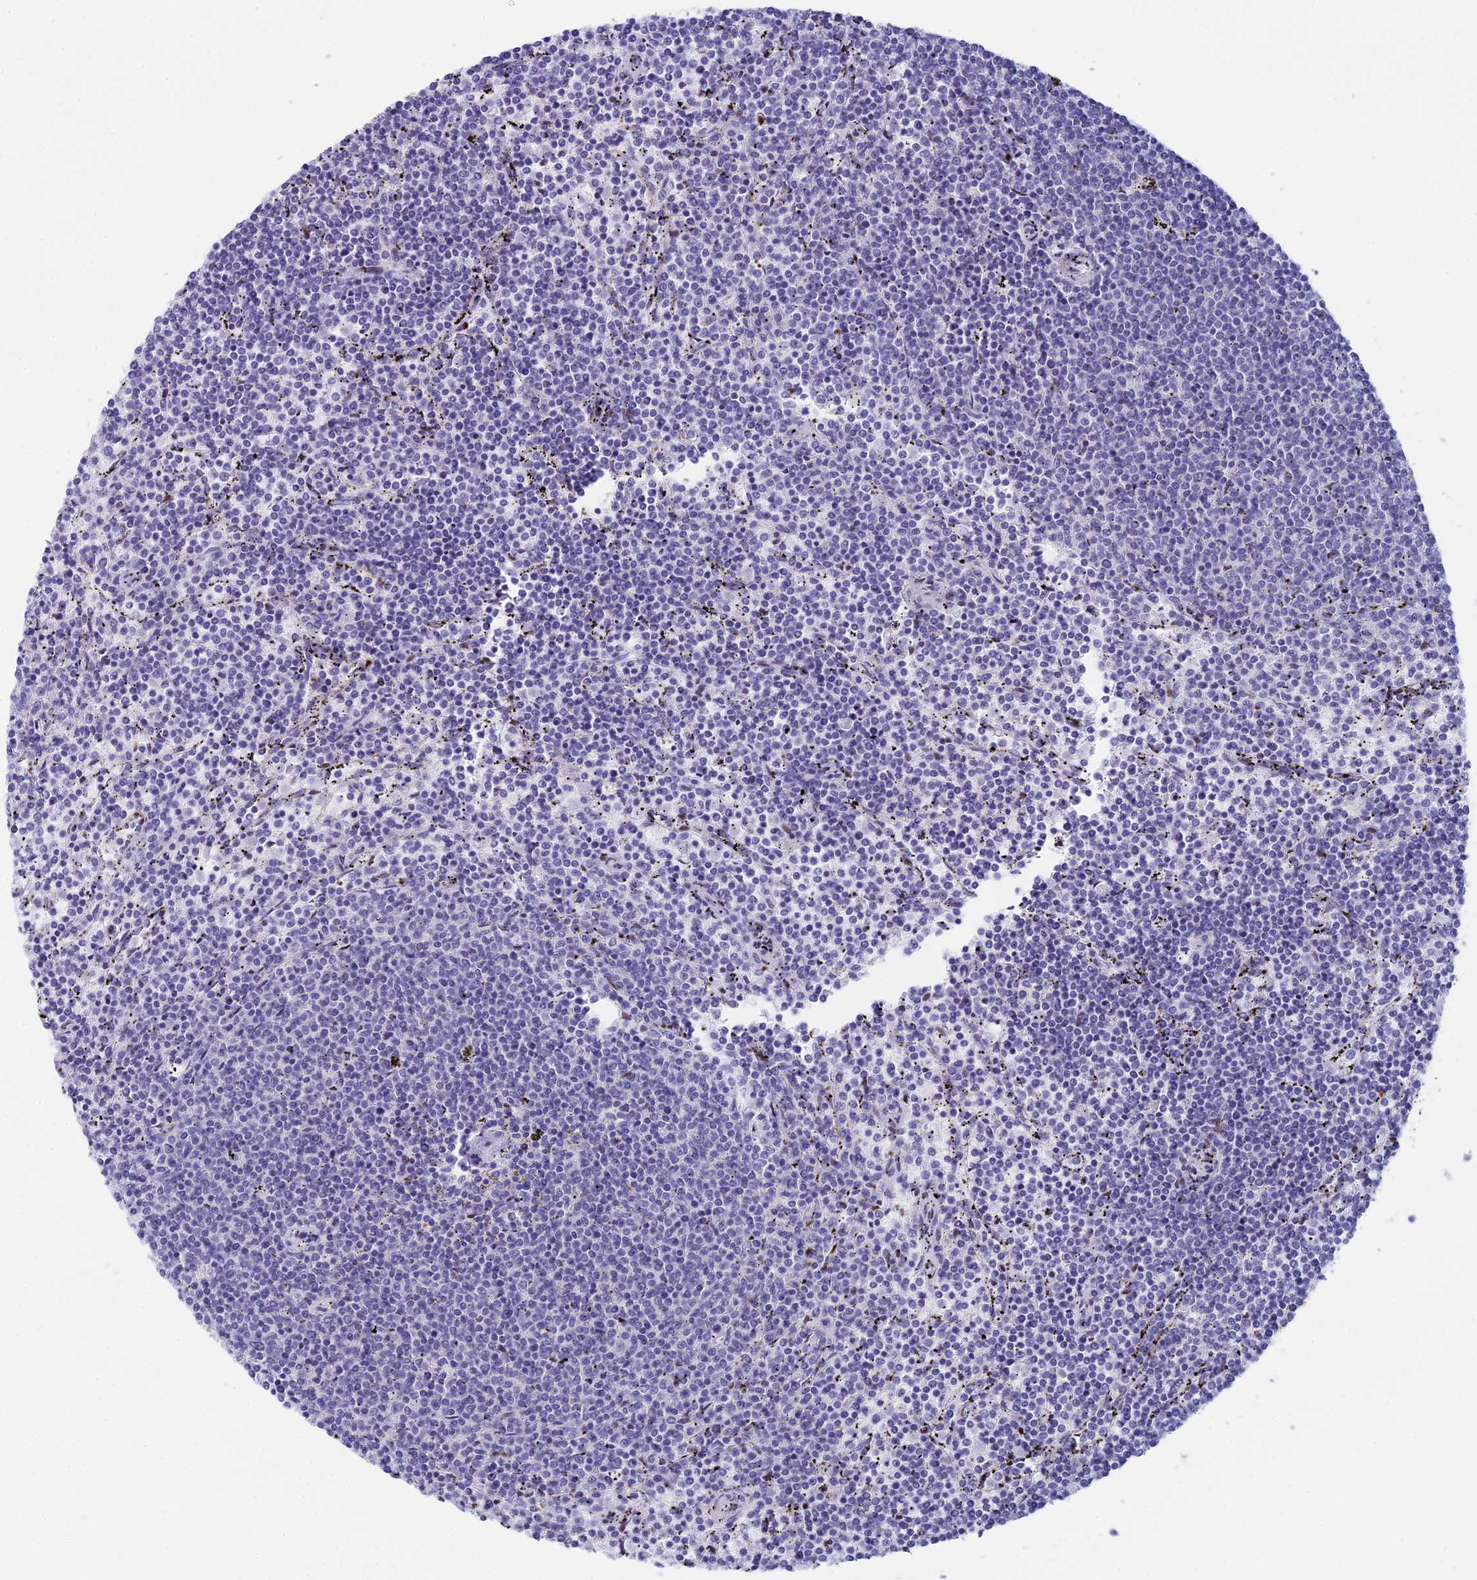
{"staining": {"intensity": "negative", "quantity": "none", "location": "none"}, "tissue": "lymphoma", "cell_type": "Tumor cells", "image_type": "cancer", "snomed": [{"axis": "morphology", "description": "Malignant lymphoma, non-Hodgkin's type, Low grade"}, {"axis": "topography", "description": "Spleen"}], "caption": "Histopathology image shows no significant protein expression in tumor cells of lymphoma.", "gene": "REXO5", "patient": {"sex": "female", "age": 50}}